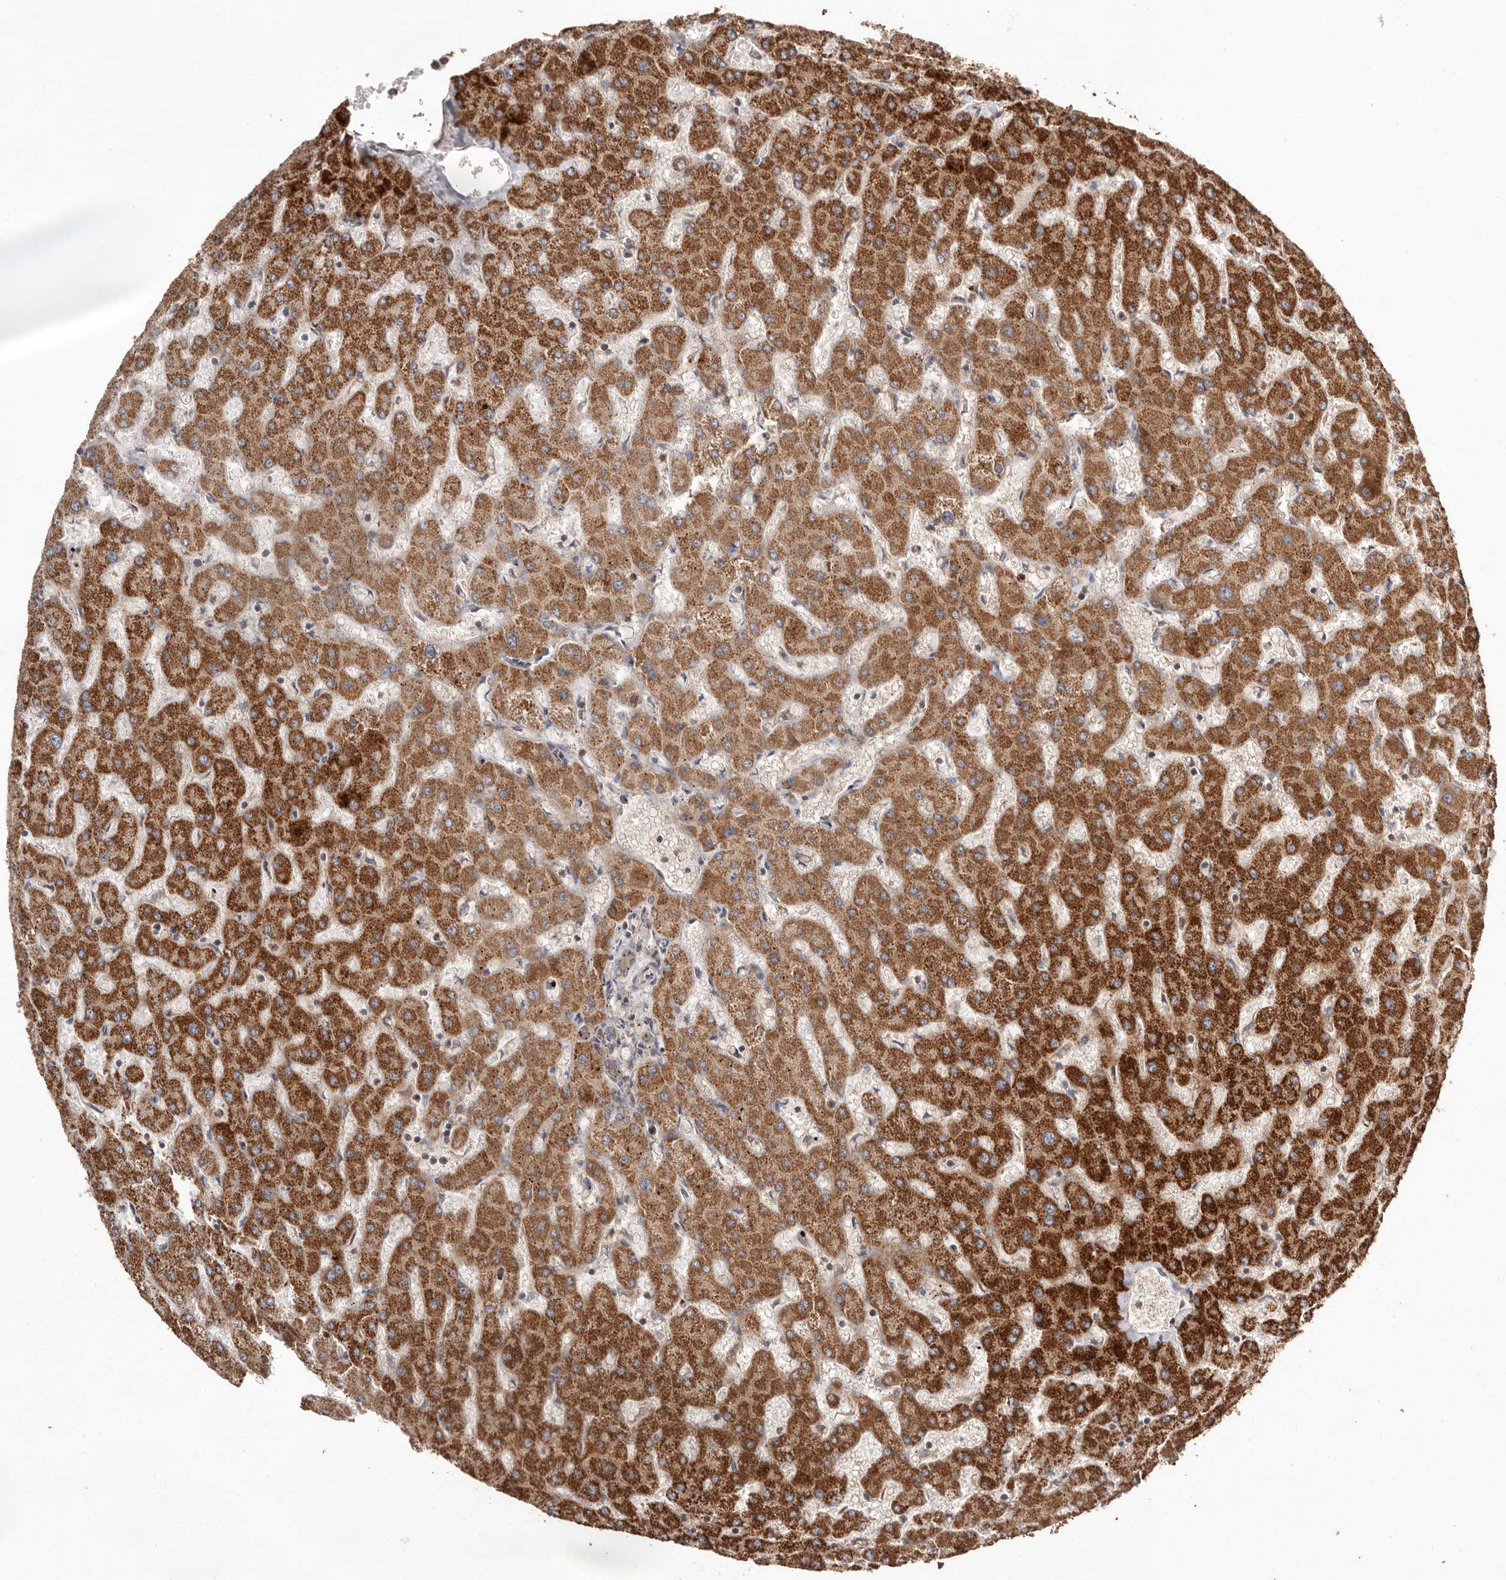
{"staining": {"intensity": "moderate", "quantity": ">75%", "location": "cytoplasmic/membranous"}, "tissue": "liver", "cell_type": "Cholangiocytes", "image_type": "normal", "snomed": [{"axis": "morphology", "description": "Normal tissue, NOS"}, {"axis": "topography", "description": "Liver"}], "caption": "Immunohistochemistry micrograph of benign liver: liver stained using IHC displays medium levels of moderate protein expression localized specifically in the cytoplasmic/membranous of cholangiocytes, appearing as a cytoplasmic/membranous brown color.", "gene": "RWDD1", "patient": {"sex": "female", "age": 63}}